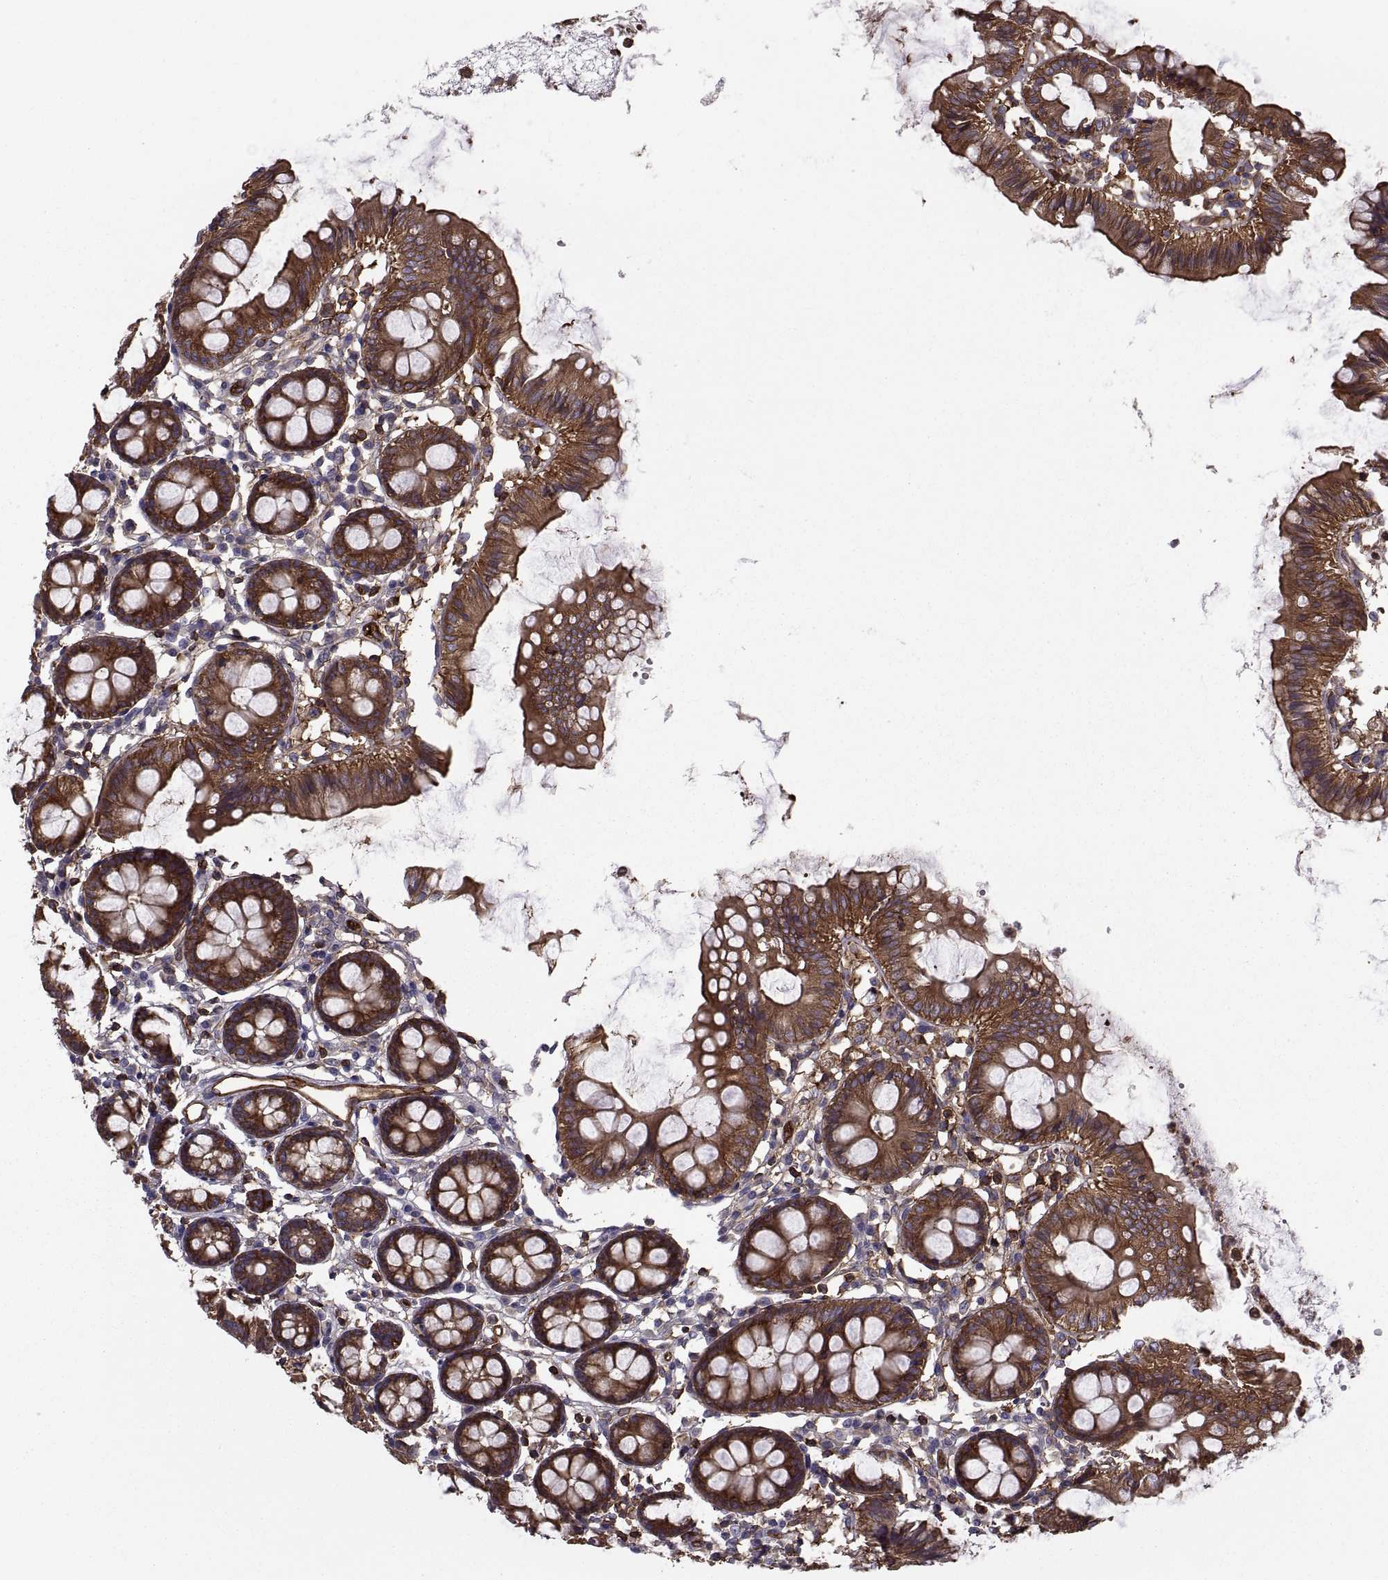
{"staining": {"intensity": "strong", "quantity": ">75%", "location": "cytoplasmic/membranous"}, "tissue": "colon", "cell_type": "Endothelial cells", "image_type": "normal", "snomed": [{"axis": "morphology", "description": "Normal tissue, NOS"}, {"axis": "topography", "description": "Colon"}], "caption": "Immunohistochemical staining of unremarkable human colon shows strong cytoplasmic/membranous protein staining in approximately >75% of endothelial cells.", "gene": "MYH9", "patient": {"sex": "female", "age": 84}}